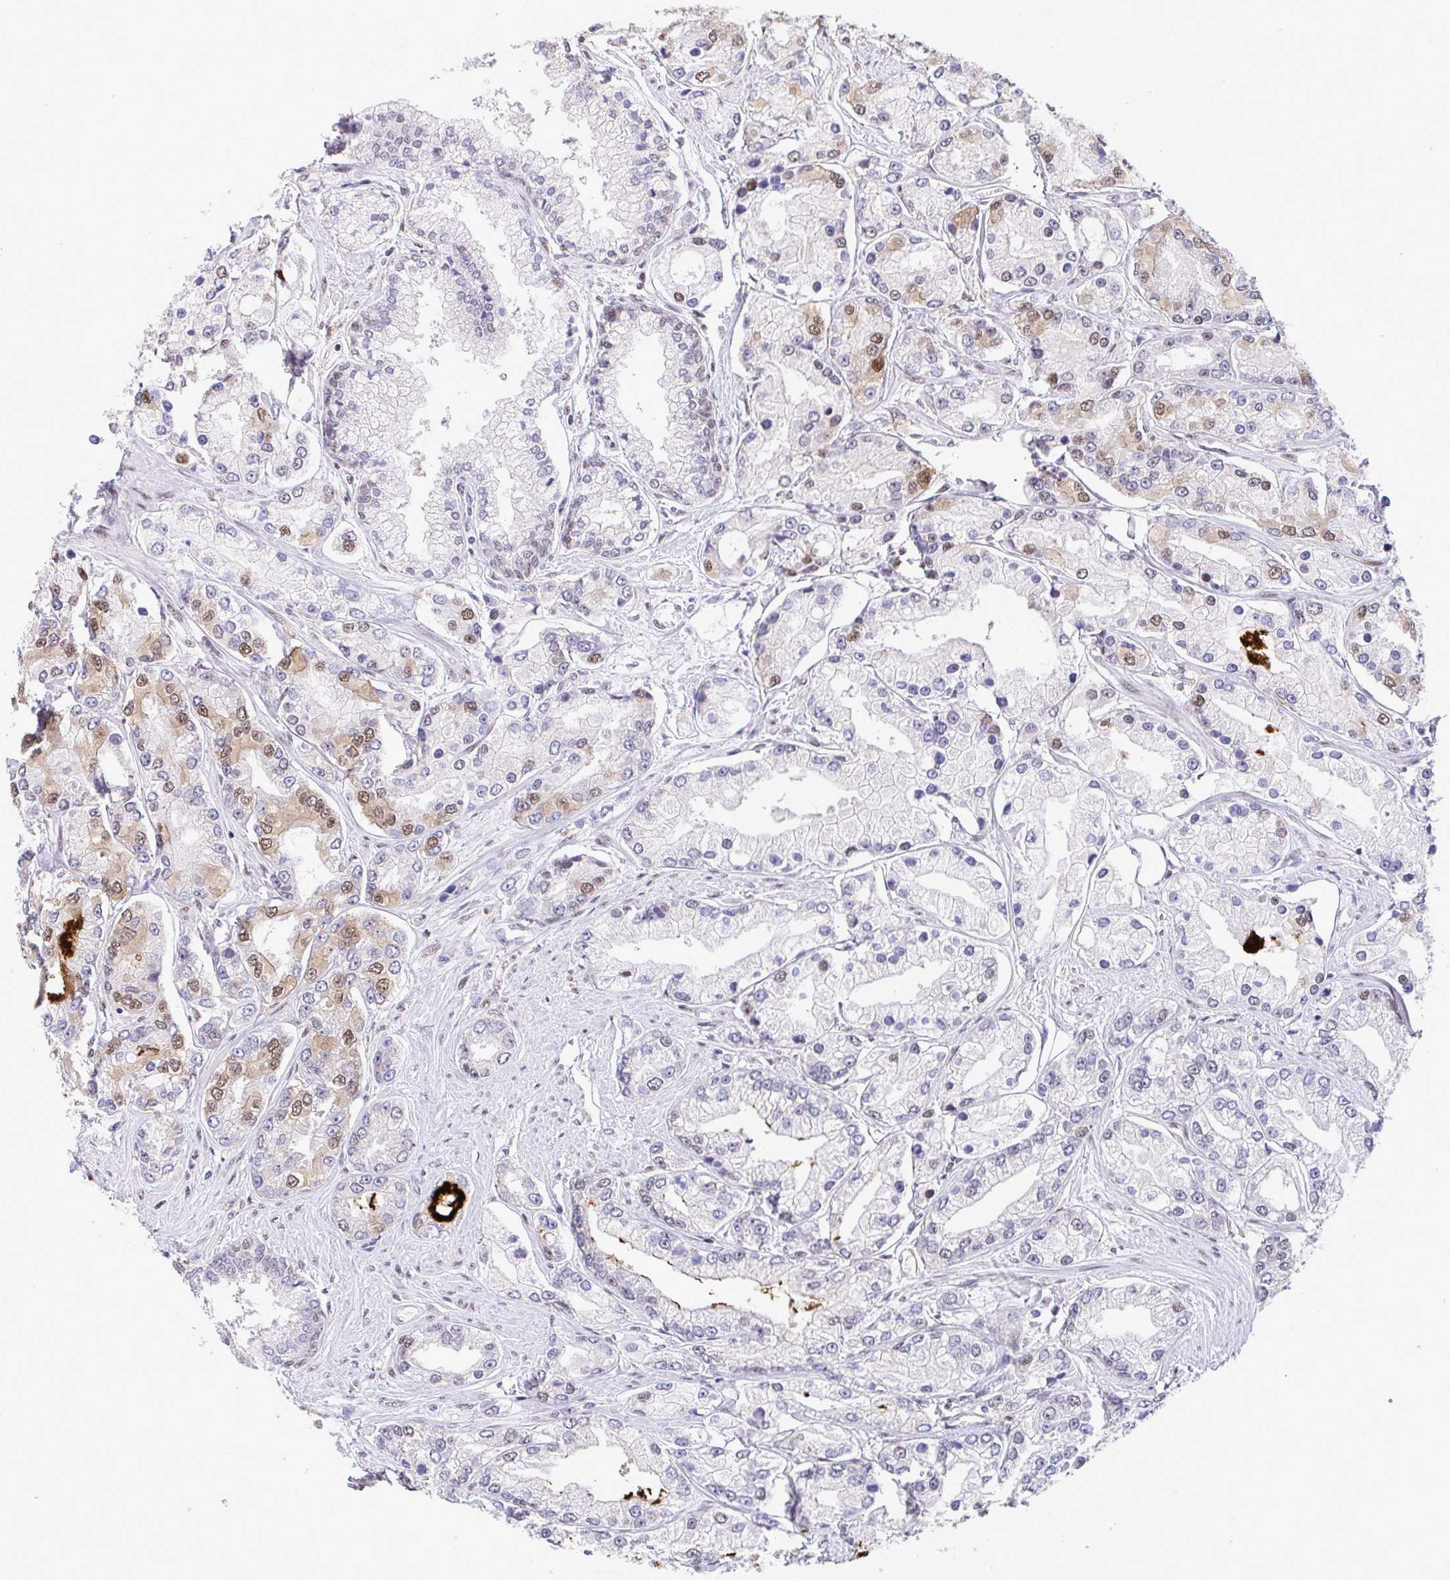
{"staining": {"intensity": "moderate", "quantity": "<25%", "location": "nuclear"}, "tissue": "prostate cancer", "cell_type": "Tumor cells", "image_type": "cancer", "snomed": [{"axis": "morphology", "description": "Adenocarcinoma, High grade"}, {"axis": "topography", "description": "Prostate"}], "caption": "A photomicrograph showing moderate nuclear staining in approximately <25% of tumor cells in high-grade adenocarcinoma (prostate), as visualized by brown immunohistochemical staining.", "gene": "OR6K3", "patient": {"sex": "male", "age": 66}}